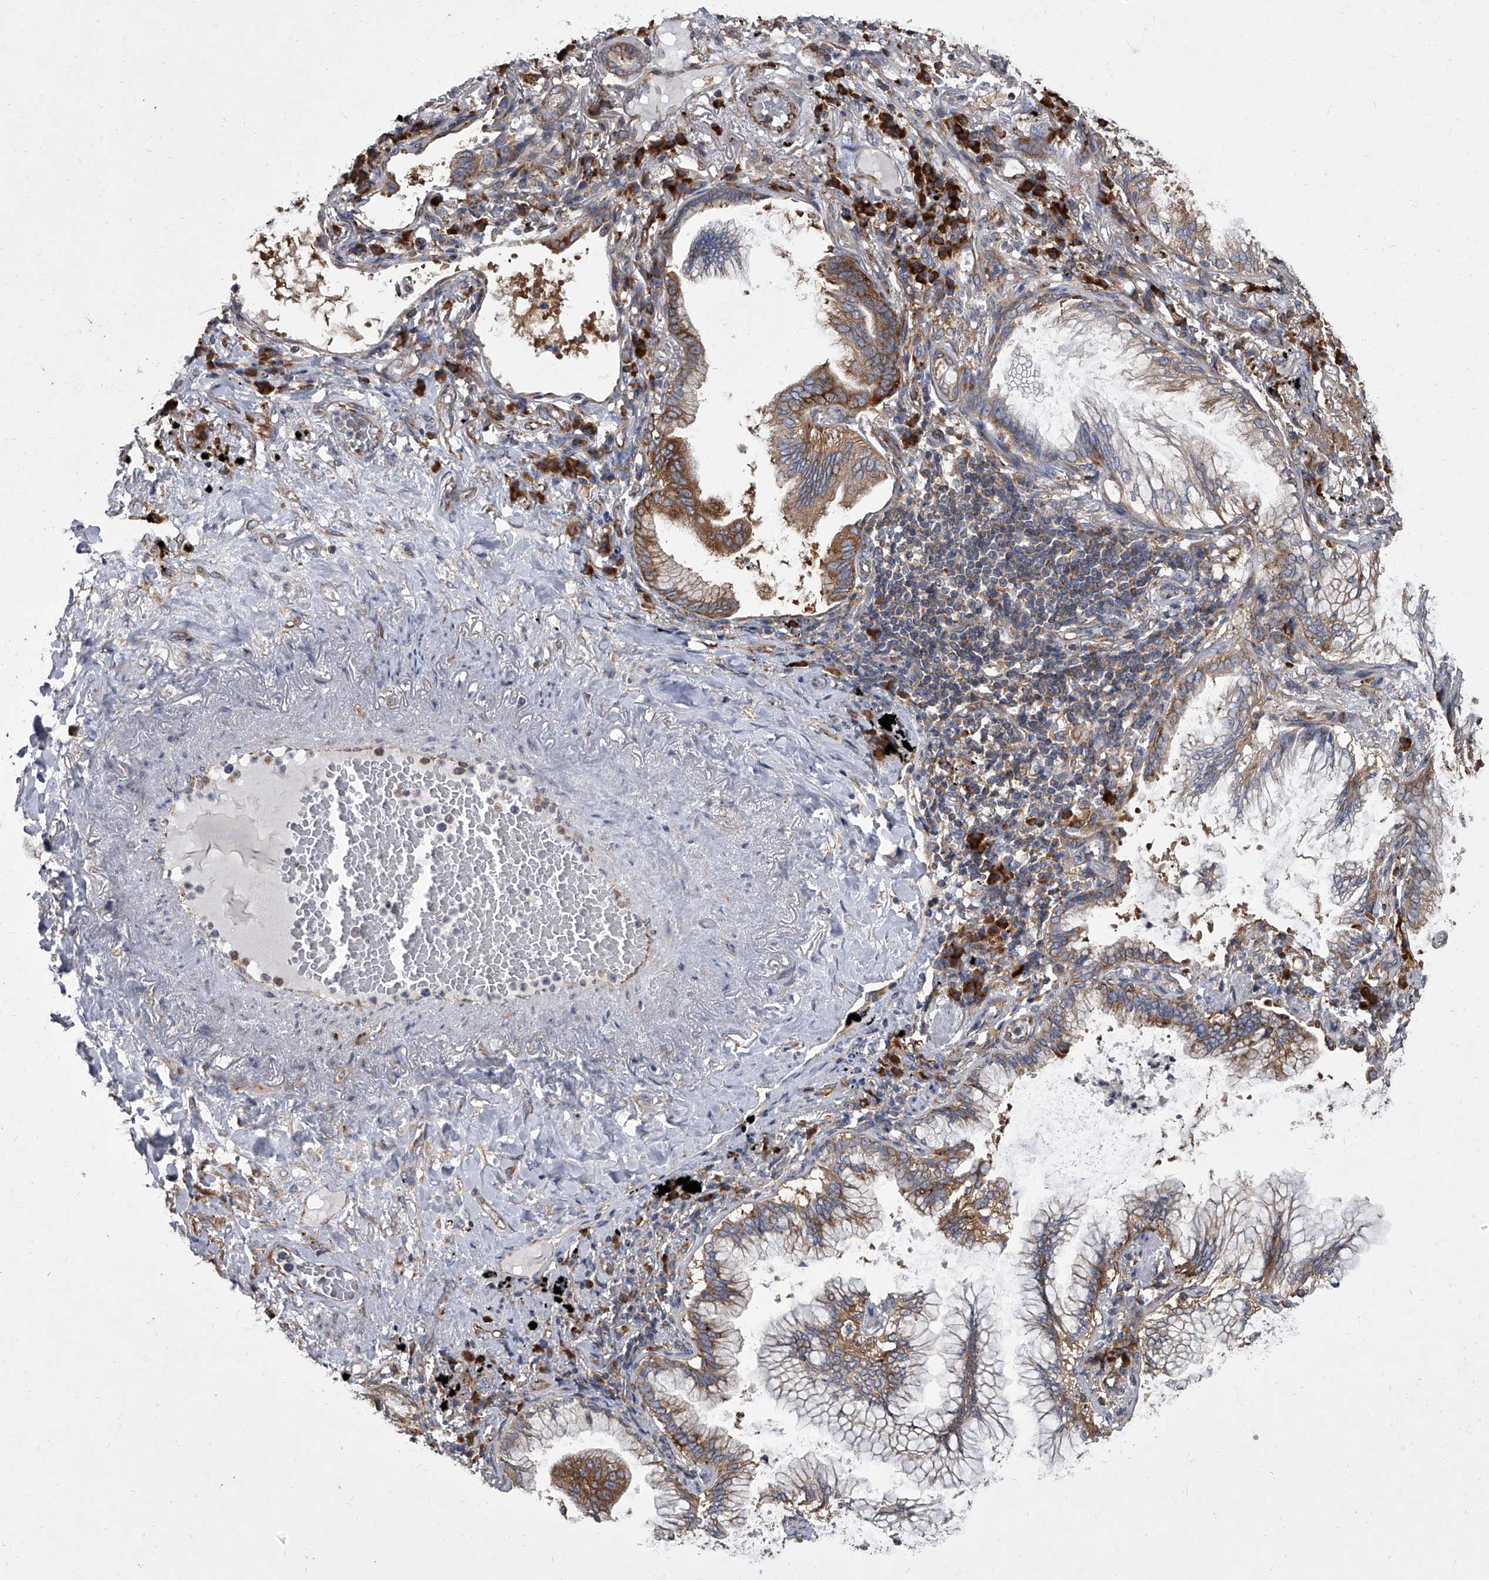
{"staining": {"intensity": "moderate", "quantity": "25%-75%", "location": "cytoplasmic/membranous"}, "tissue": "lung cancer", "cell_type": "Tumor cells", "image_type": "cancer", "snomed": [{"axis": "morphology", "description": "Adenocarcinoma, NOS"}, {"axis": "topography", "description": "Lung"}], "caption": "Approximately 25%-75% of tumor cells in lung cancer (adenocarcinoma) exhibit moderate cytoplasmic/membranous protein staining as visualized by brown immunohistochemical staining.", "gene": "EIF2S2", "patient": {"sex": "female", "age": 70}}